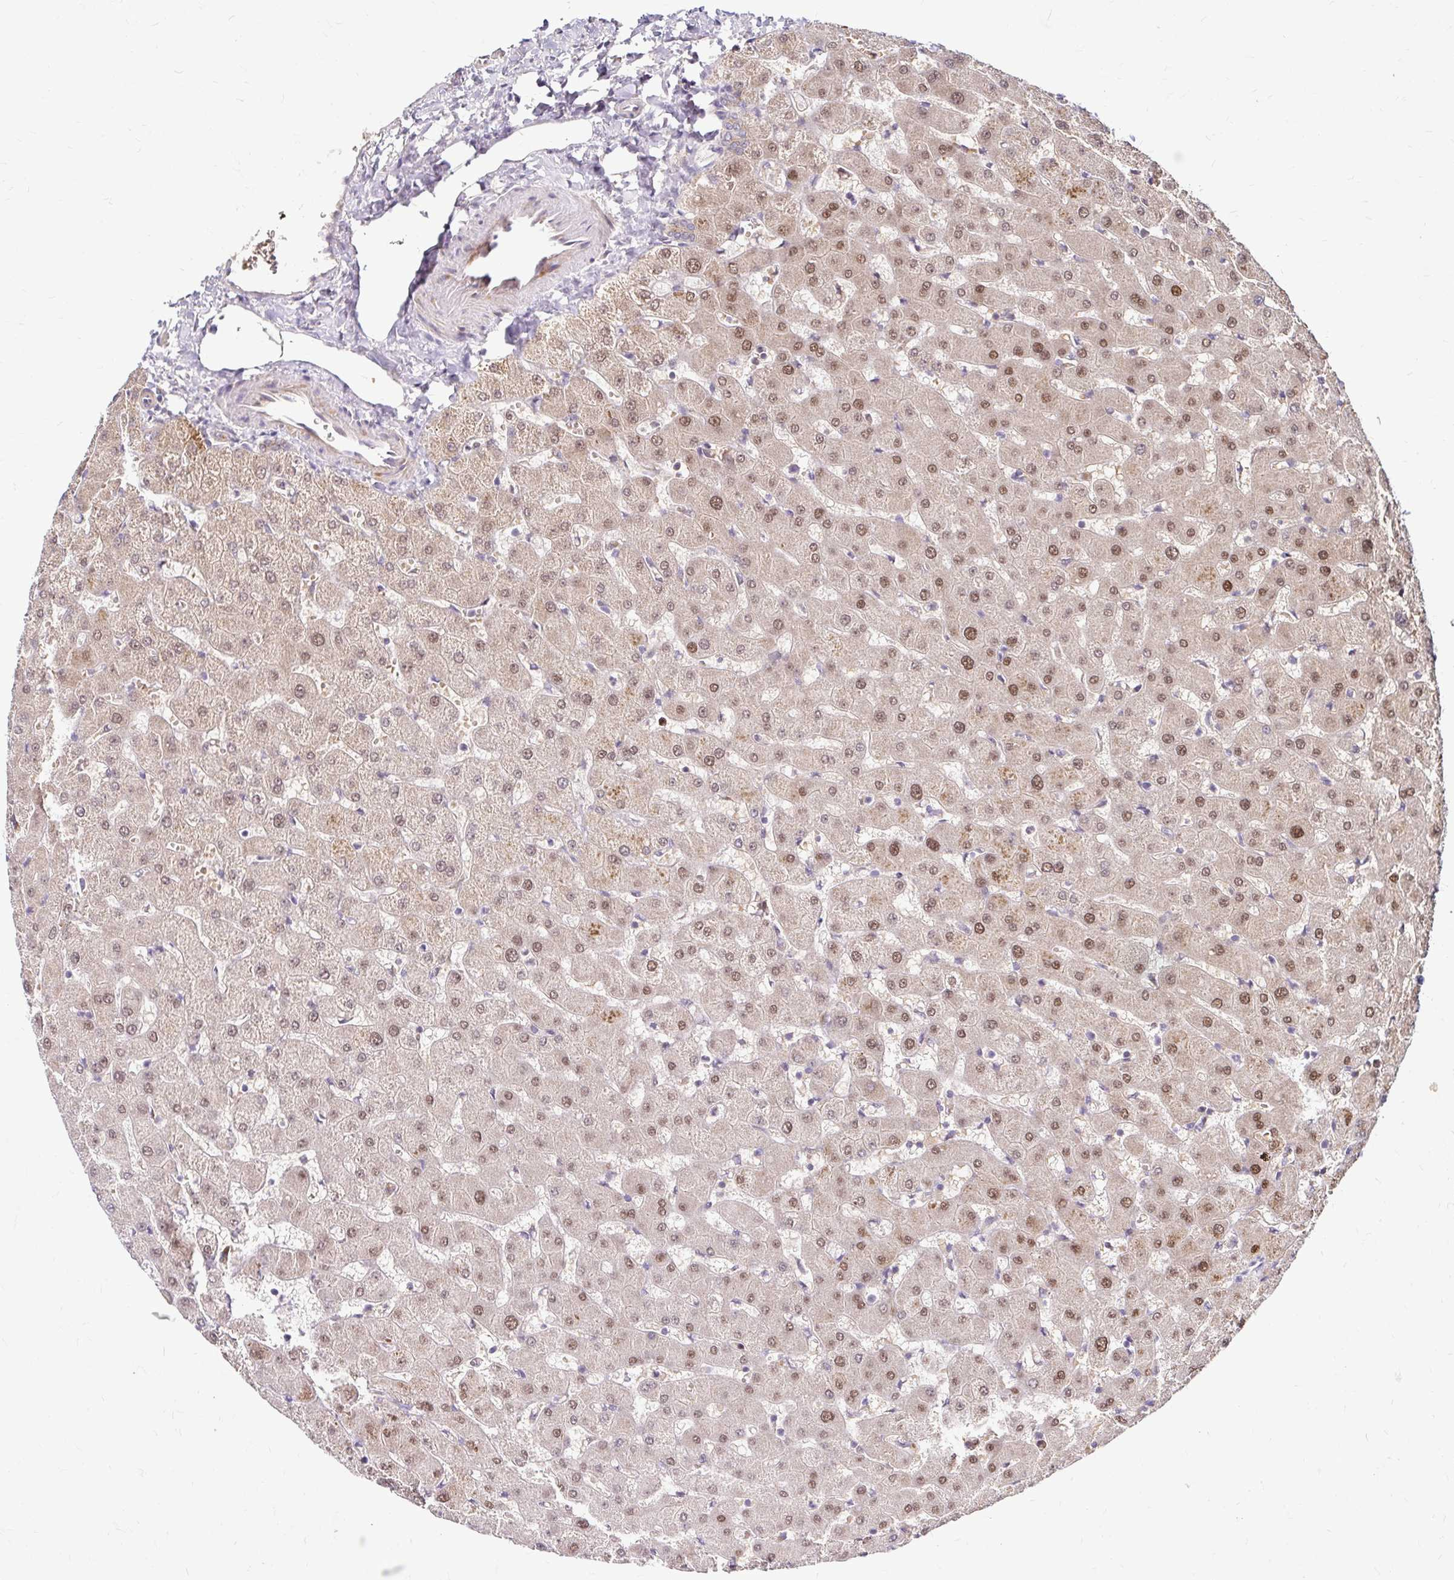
{"staining": {"intensity": "weak", "quantity": ">75%", "location": "cytoplasmic/membranous"}, "tissue": "liver", "cell_type": "Cholangiocytes", "image_type": "normal", "snomed": [{"axis": "morphology", "description": "Normal tissue, NOS"}, {"axis": "topography", "description": "Liver"}], "caption": "Immunohistochemistry photomicrograph of benign liver: human liver stained using immunohistochemistry displays low levels of weak protein expression localized specifically in the cytoplasmic/membranous of cholangiocytes, appearing as a cytoplasmic/membranous brown color.", "gene": "ARHGEF37", "patient": {"sex": "female", "age": 63}}